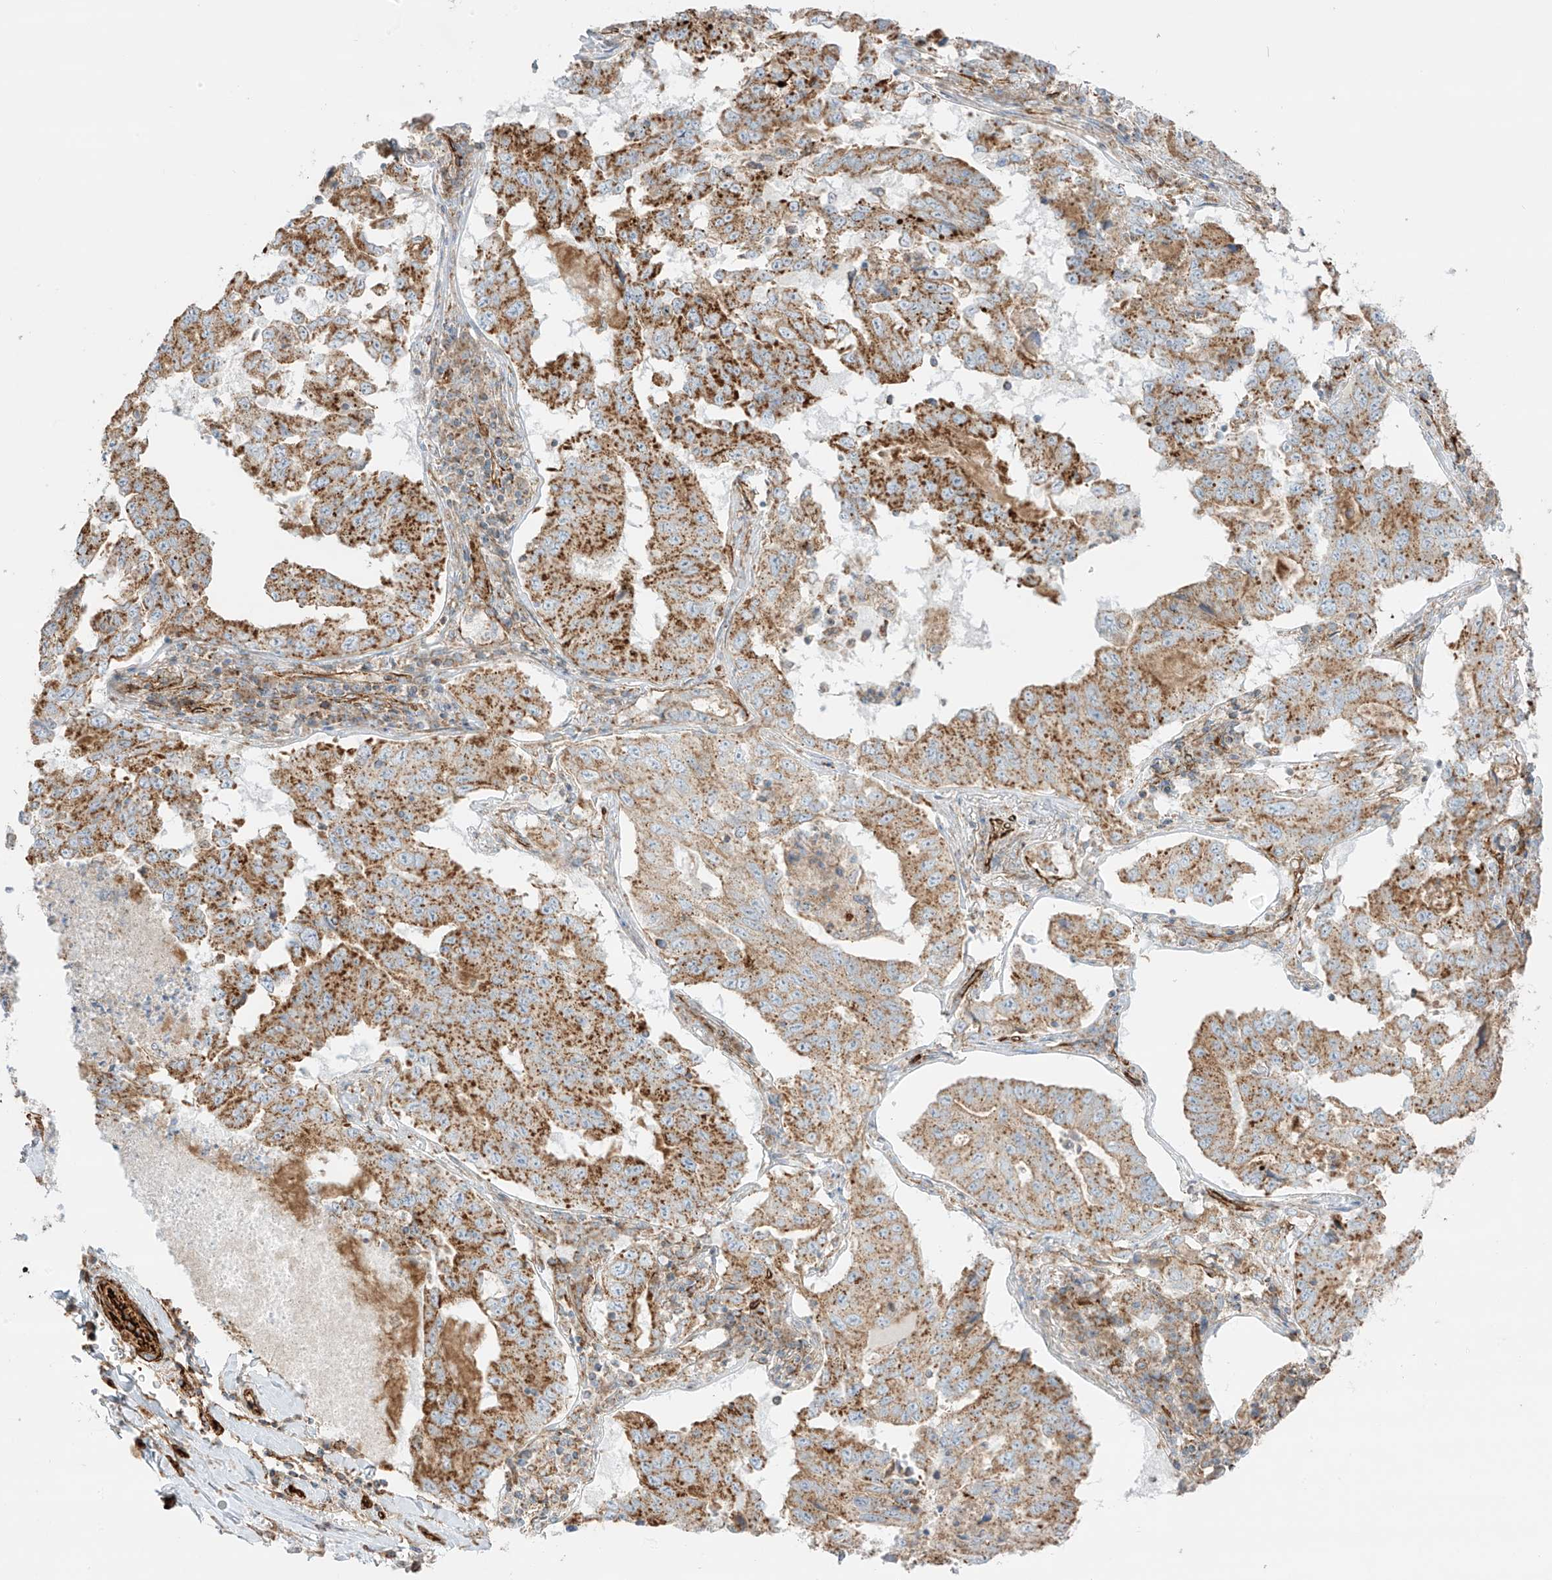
{"staining": {"intensity": "moderate", "quantity": ">75%", "location": "cytoplasmic/membranous"}, "tissue": "lung cancer", "cell_type": "Tumor cells", "image_type": "cancer", "snomed": [{"axis": "morphology", "description": "Adenocarcinoma, NOS"}, {"axis": "topography", "description": "Lung"}], "caption": "An immunohistochemistry photomicrograph of neoplastic tissue is shown. Protein staining in brown highlights moderate cytoplasmic/membranous positivity in lung cancer (adenocarcinoma) within tumor cells.", "gene": "ABCB7", "patient": {"sex": "female", "age": 51}}